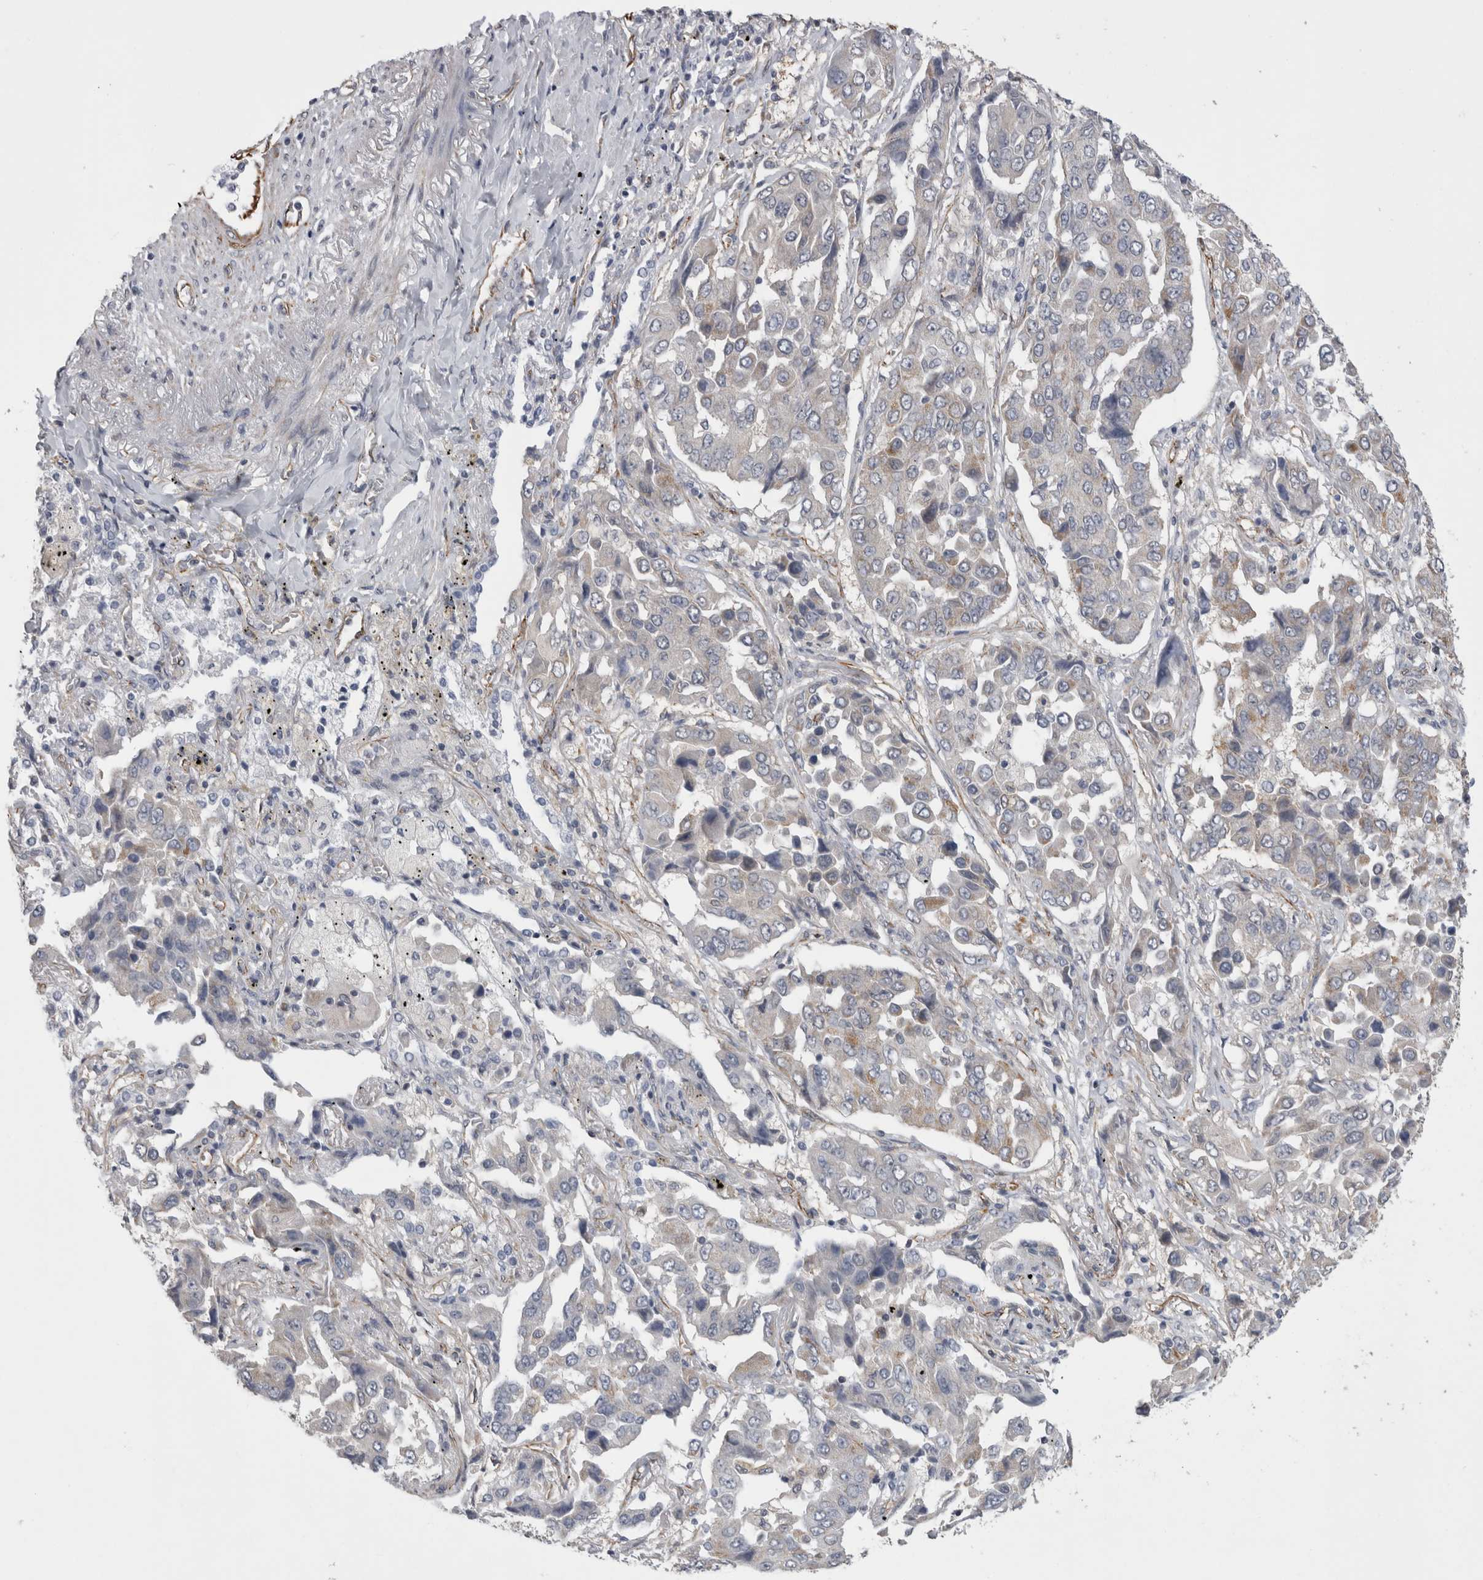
{"staining": {"intensity": "weak", "quantity": "<25%", "location": "cytoplasmic/membranous"}, "tissue": "lung cancer", "cell_type": "Tumor cells", "image_type": "cancer", "snomed": [{"axis": "morphology", "description": "Adenocarcinoma, NOS"}, {"axis": "topography", "description": "Lung"}], "caption": "Protein analysis of lung cancer (adenocarcinoma) exhibits no significant expression in tumor cells. The staining was performed using DAB to visualize the protein expression in brown, while the nuclei were stained in blue with hematoxylin (Magnification: 20x).", "gene": "ACOT7", "patient": {"sex": "female", "age": 65}}